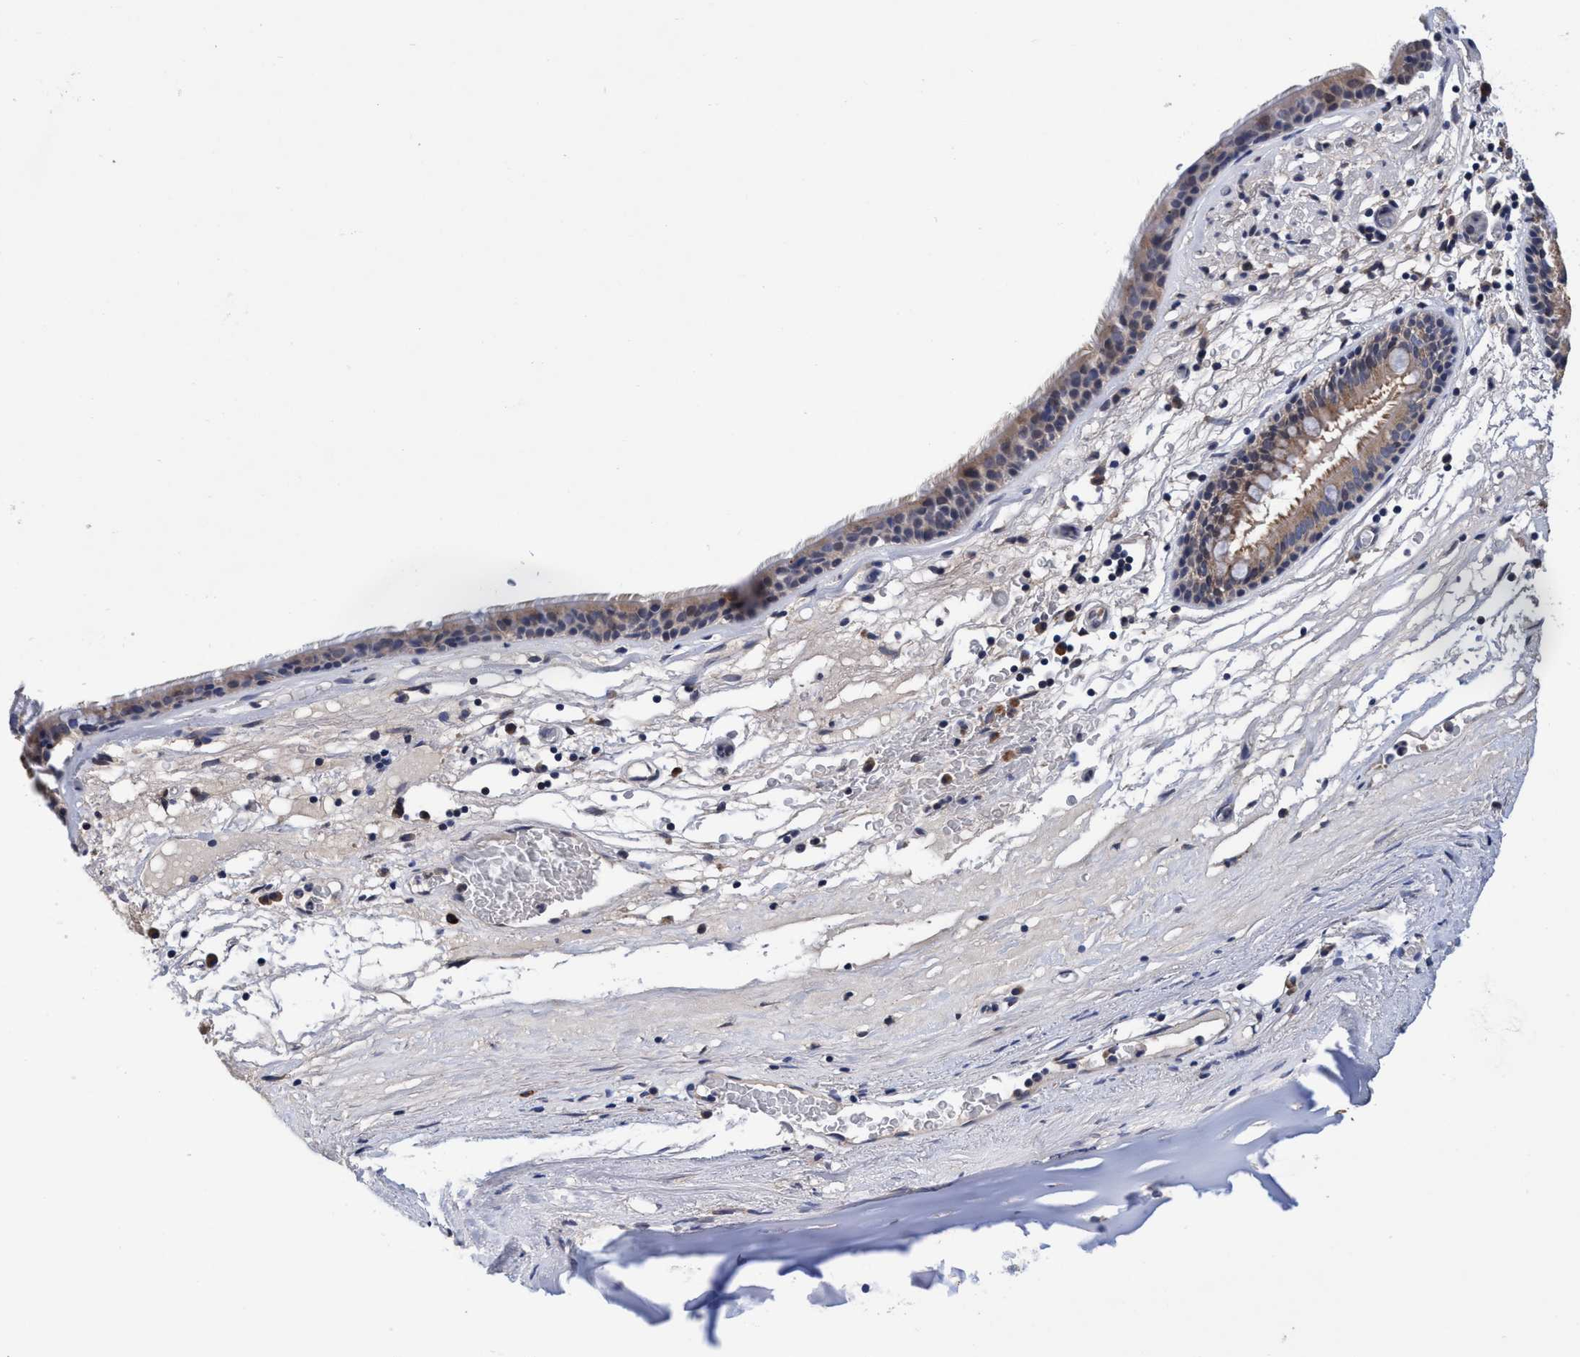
{"staining": {"intensity": "weak", "quantity": "25%-75%", "location": "cytoplasmic/membranous"}, "tissue": "bronchus", "cell_type": "Respiratory epithelial cells", "image_type": "normal", "snomed": [{"axis": "morphology", "description": "Normal tissue, NOS"}, {"axis": "topography", "description": "Cartilage tissue"}], "caption": "IHC (DAB (3,3'-diaminobenzidine)) staining of normal bronchus exhibits weak cytoplasmic/membranous protein staining in about 25%-75% of respiratory epithelial cells.", "gene": "CALCOCO2", "patient": {"sex": "female", "age": 63}}